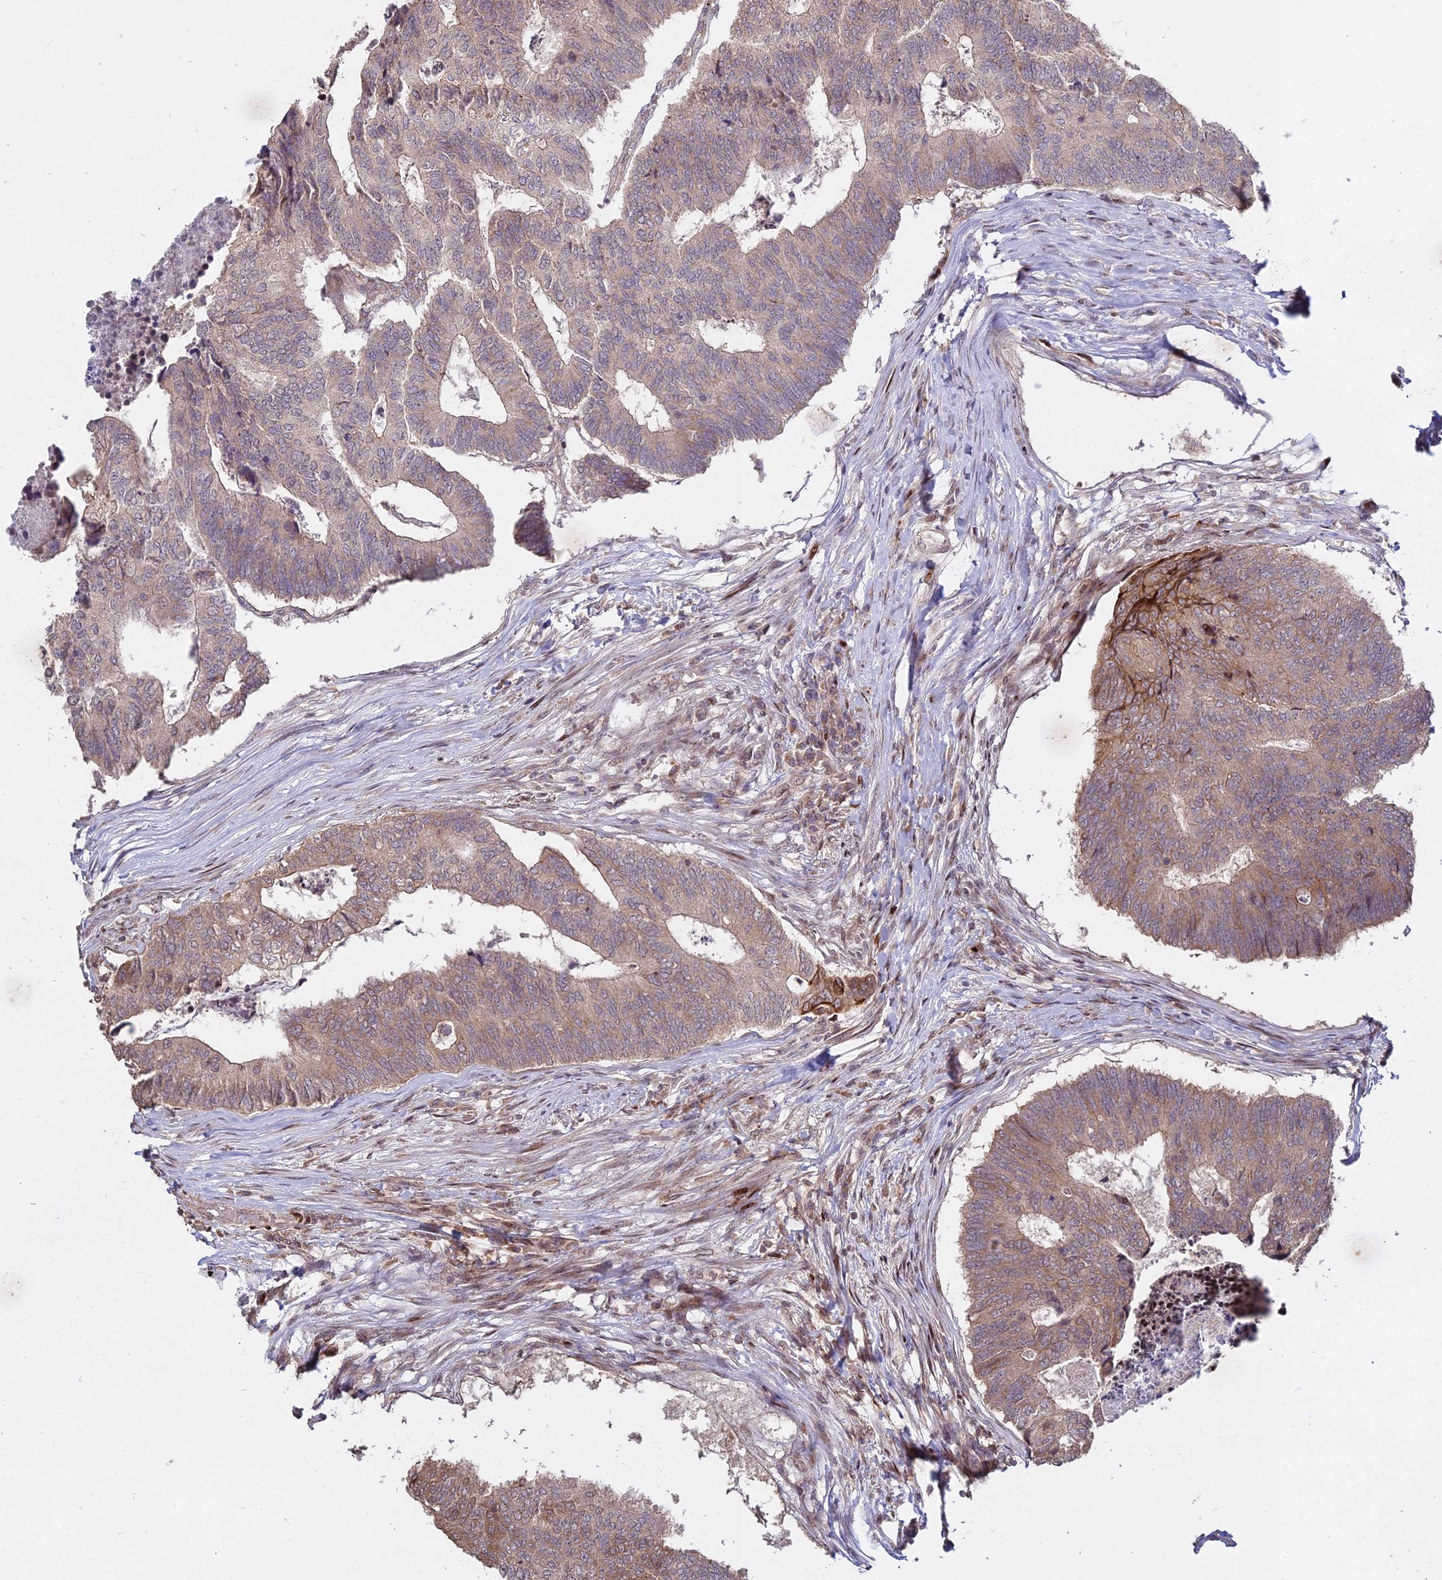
{"staining": {"intensity": "moderate", "quantity": "25%-75%", "location": "cytoplasmic/membranous"}, "tissue": "colorectal cancer", "cell_type": "Tumor cells", "image_type": "cancer", "snomed": [{"axis": "morphology", "description": "Adenocarcinoma, NOS"}, {"axis": "topography", "description": "Colon"}], "caption": "Tumor cells exhibit moderate cytoplasmic/membranous expression in approximately 25%-75% of cells in adenocarcinoma (colorectal).", "gene": "RBMS2", "patient": {"sex": "female", "age": 67}}